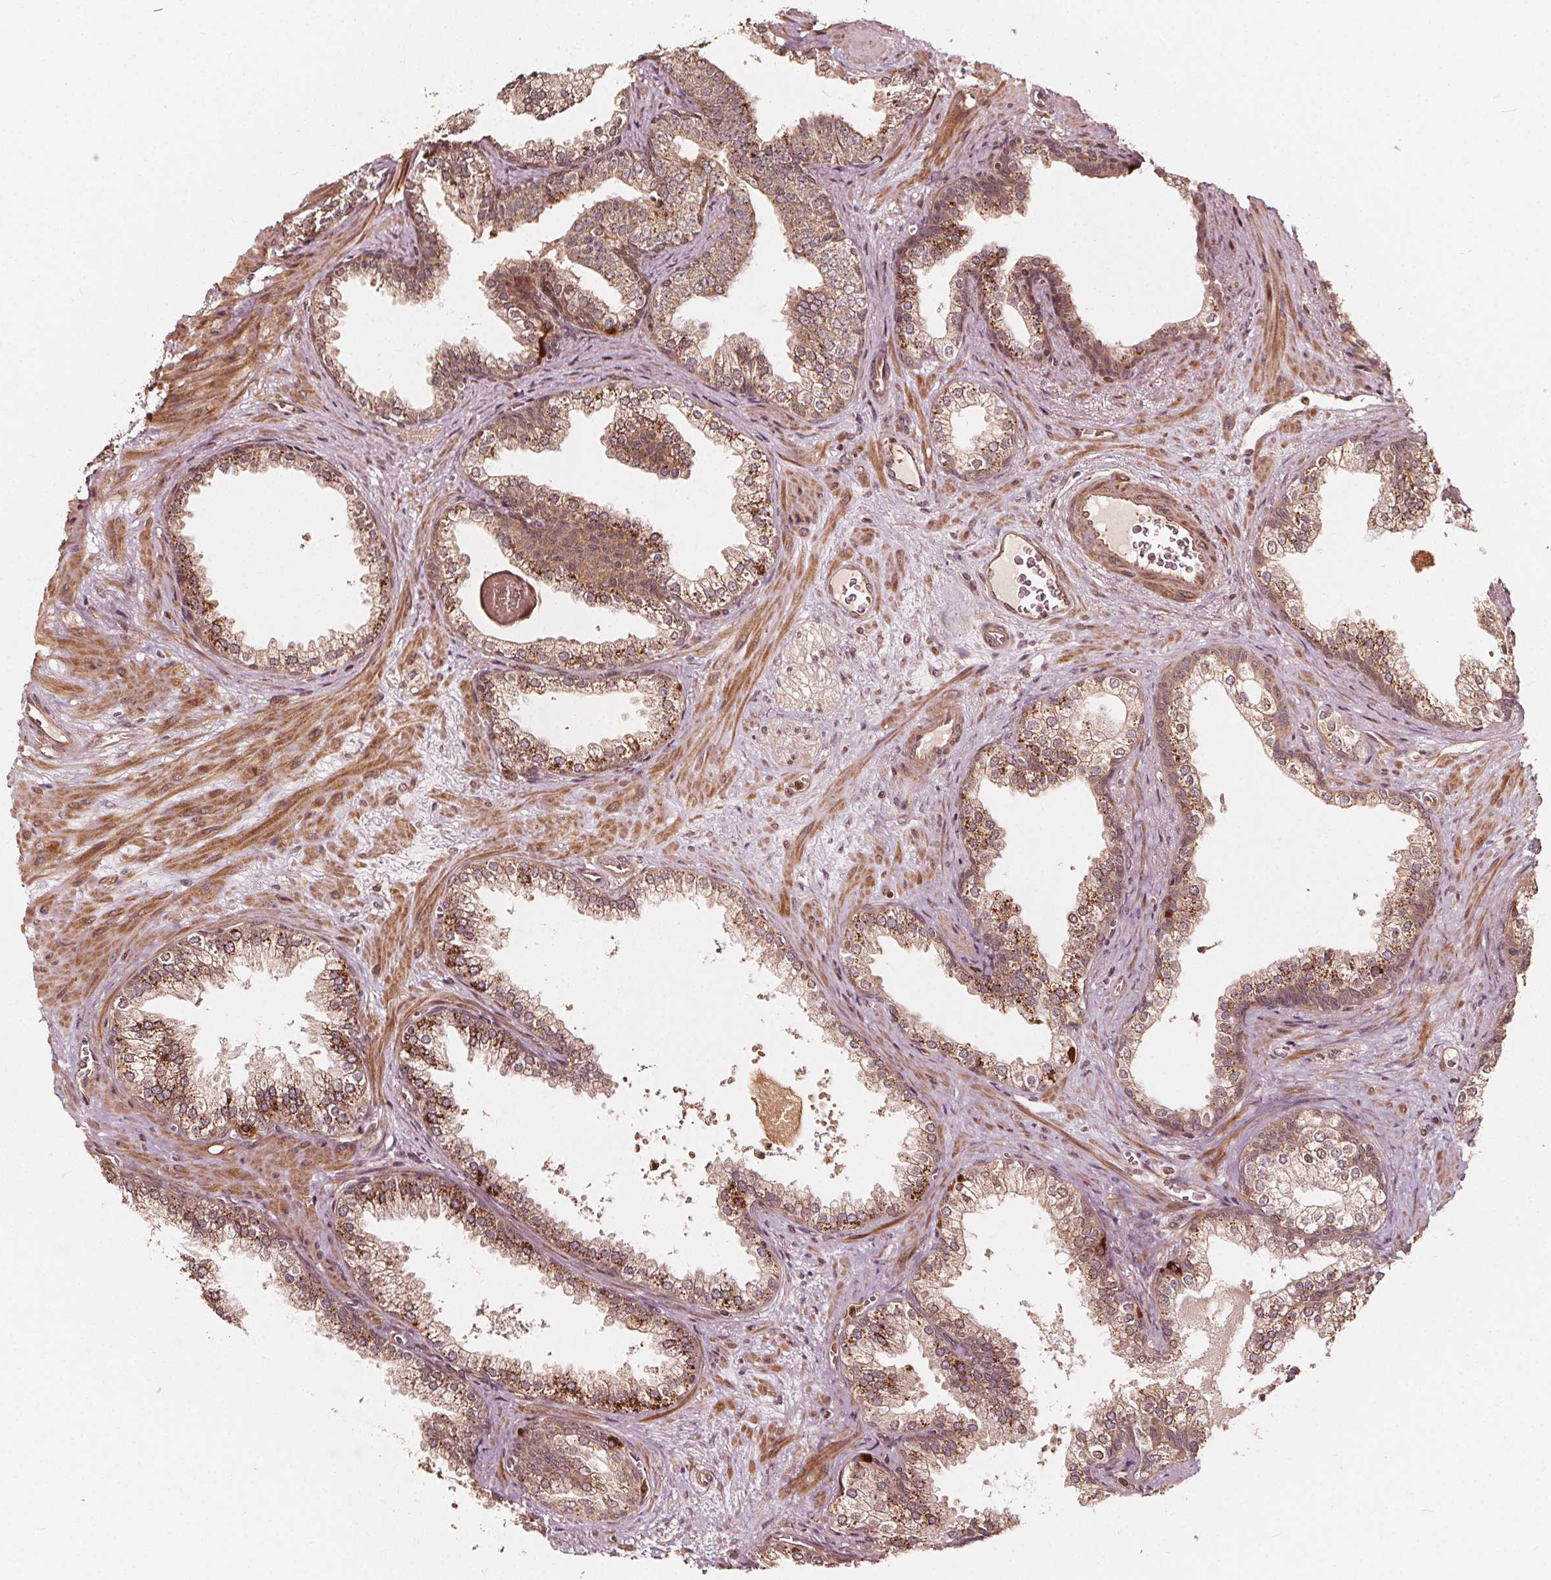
{"staining": {"intensity": "moderate", "quantity": ">75%", "location": "cytoplasmic/membranous,nuclear"}, "tissue": "prostate", "cell_type": "Glandular cells", "image_type": "normal", "snomed": [{"axis": "morphology", "description": "Normal tissue, NOS"}, {"axis": "topography", "description": "Prostate"}], "caption": "Moderate cytoplasmic/membranous,nuclear positivity is identified in about >75% of glandular cells in benign prostate.", "gene": "NPC1", "patient": {"sex": "male", "age": 79}}